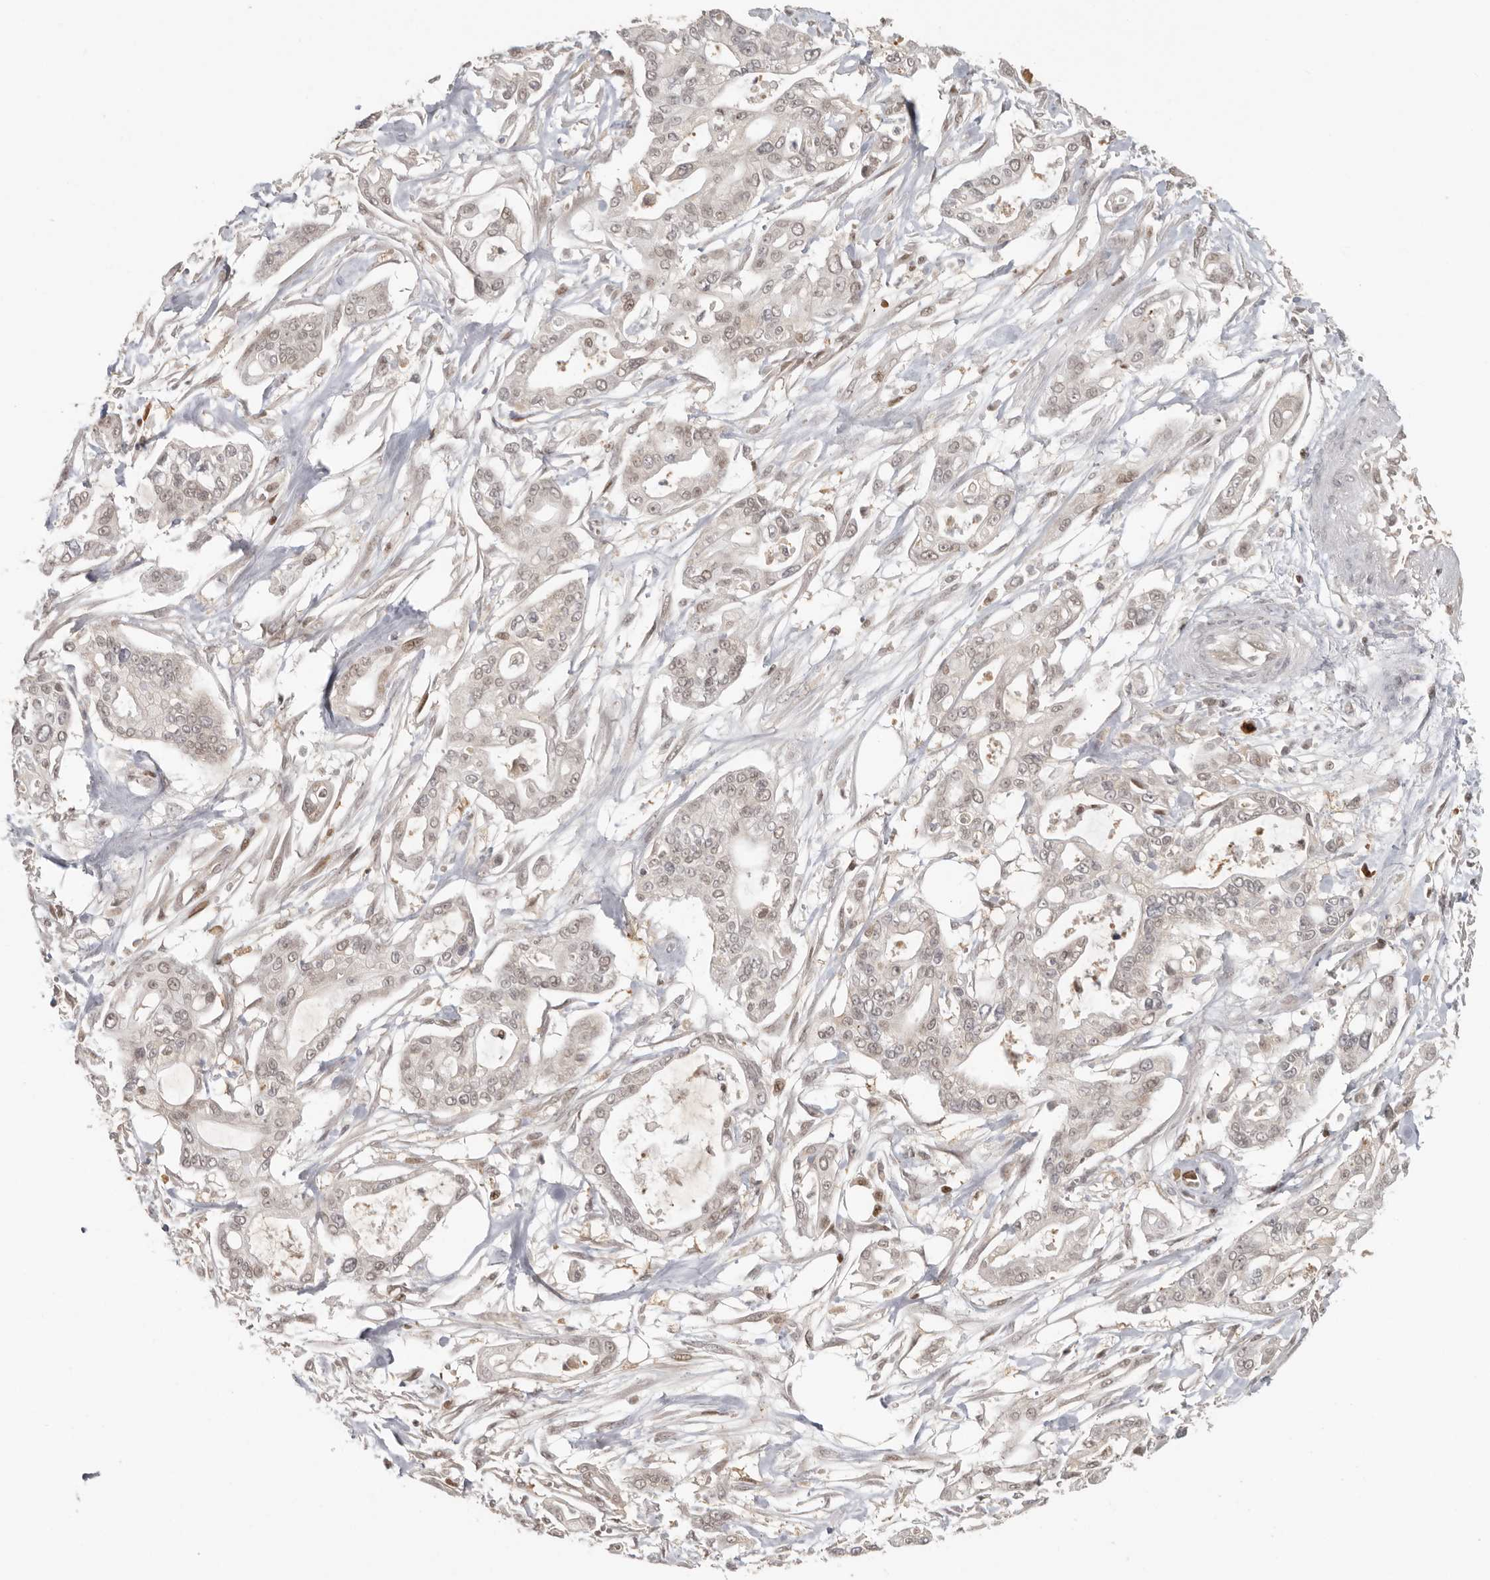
{"staining": {"intensity": "weak", "quantity": "25%-75%", "location": "nuclear"}, "tissue": "pancreatic cancer", "cell_type": "Tumor cells", "image_type": "cancer", "snomed": [{"axis": "morphology", "description": "Adenocarcinoma, NOS"}, {"axis": "topography", "description": "Pancreas"}], "caption": "The immunohistochemical stain highlights weak nuclear staining in tumor cells of pancreatic adenocarcinoma tissue.", "gene": "PSMA5", "patient": {"sex": "male", "age": 68}}